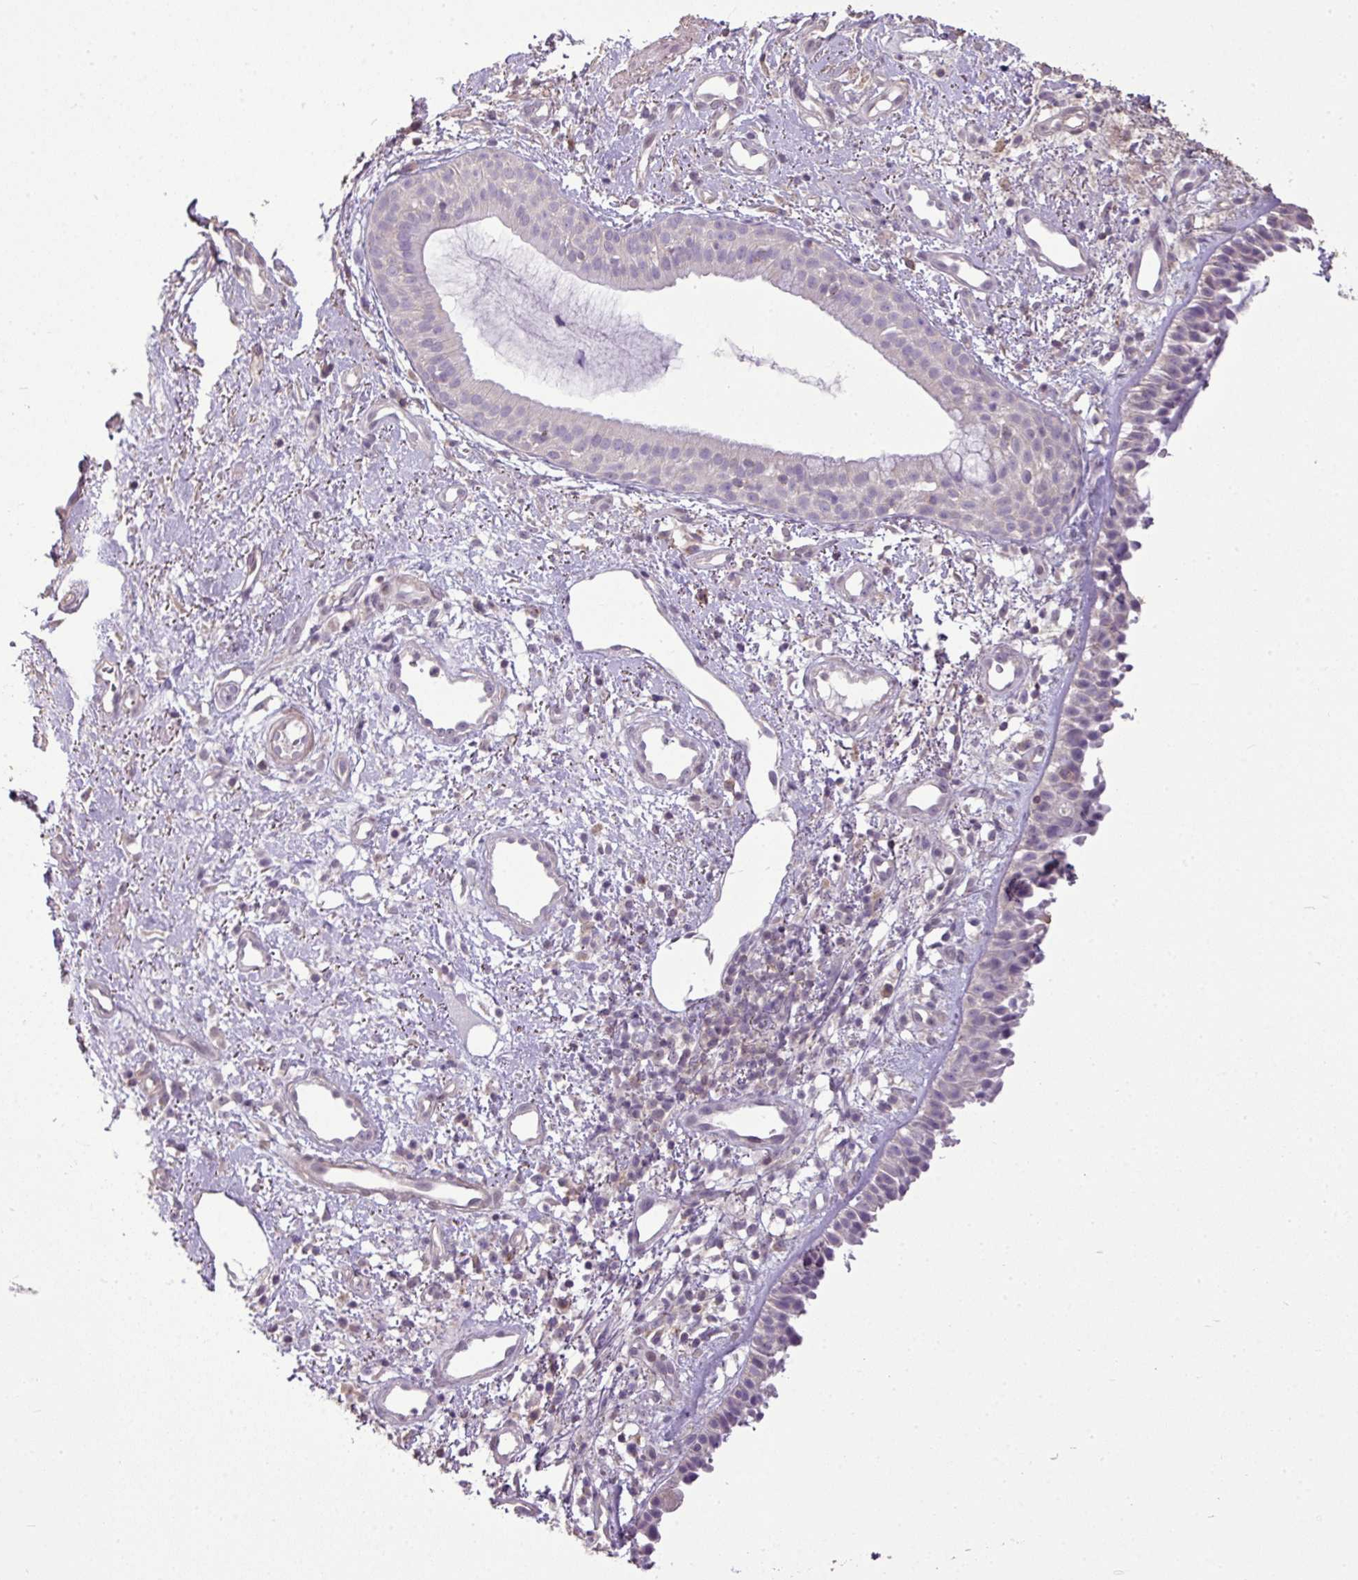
{"staining": {"intensity": "negative", "quantity": "none", "location": "none"}, "tissue": "nasopharynx", "cell_type": "Respiratory epithelial cells", "image_type": "normal", "snomed": [{"axis": "morphology", "description": "Normal tissue, NOS"}, {"axis": "topography", "description": "Cartilage tissue"}, {"axis": "topography", "description": "Nasopharynx"}, {"axis": "topography", "description": "Thyroid gland"}], "caption": "A high-resolution image shows immunohistochemistry (IHC) staining of unremarkable nasopharynx, which shows no significant staining in respiratory epithelial cells. The staining was performed using DAB to visualize the protein expression in brown, while the nuclei were stained in blue with hematoxylin (Magnification: 20x).", "gene": "LY9", "patient": {"sex": "male", "age": 63}}